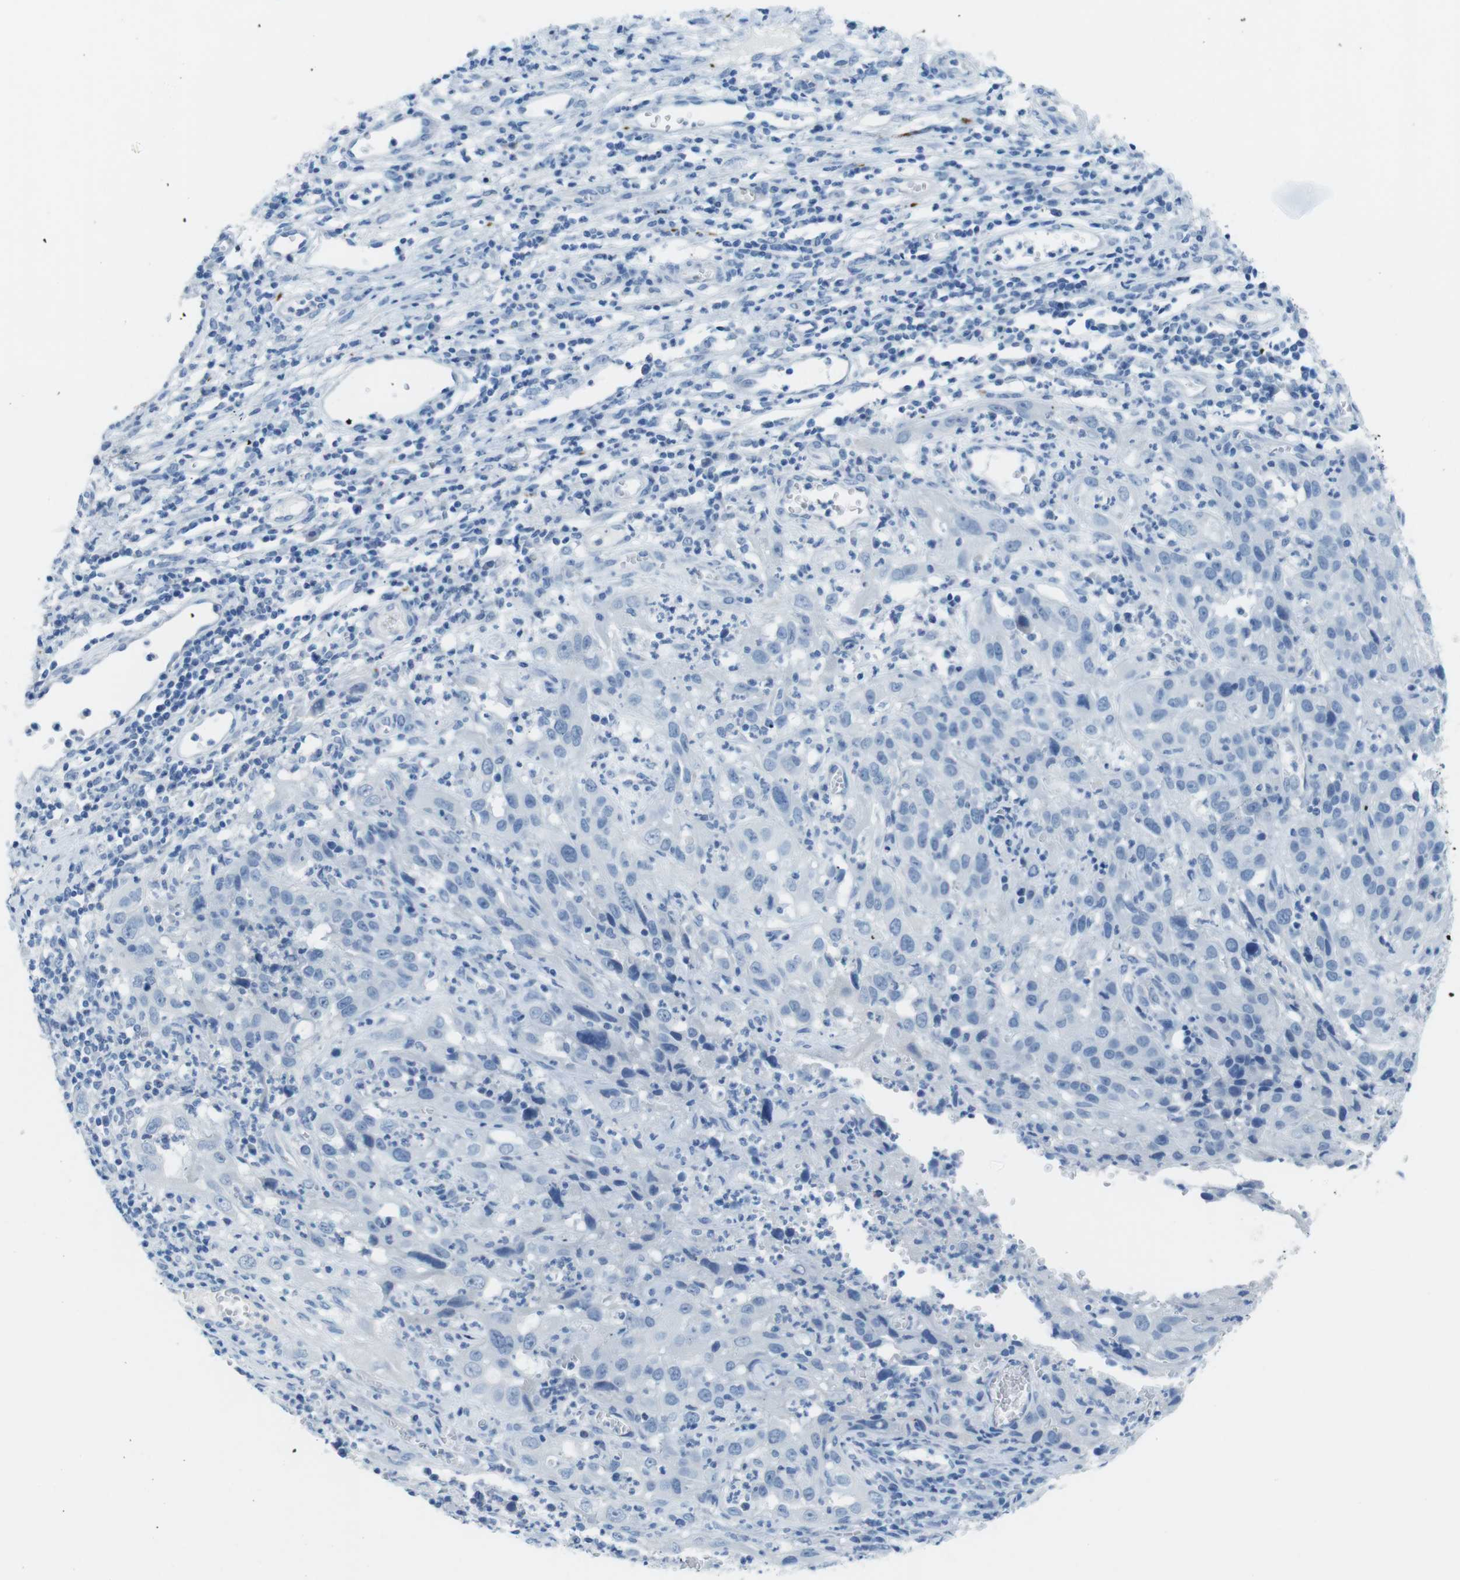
{"staining": {"intensity": "negative", "quantity": "none", "location": "none"}, "tissue": "cervical cancer", "cell_type": "Tumor cells", "image_type": "cancer", "snomed": [{"axis": "morphology", "description": "Squamous cell carcinoma, NOS"}, {"axis": "topography", "description": "Cervix"}], "caption": "Immunohistochemistry (IHC) of squamous cell carcinoma (cervical) reveals no positivity in tumor cells. The staining is performed using DAB brown chromogen with nuclei counter-stained in using hematoxylin.", "gene": "GAP43", "patient": {"sex": "female", "age": 32}}